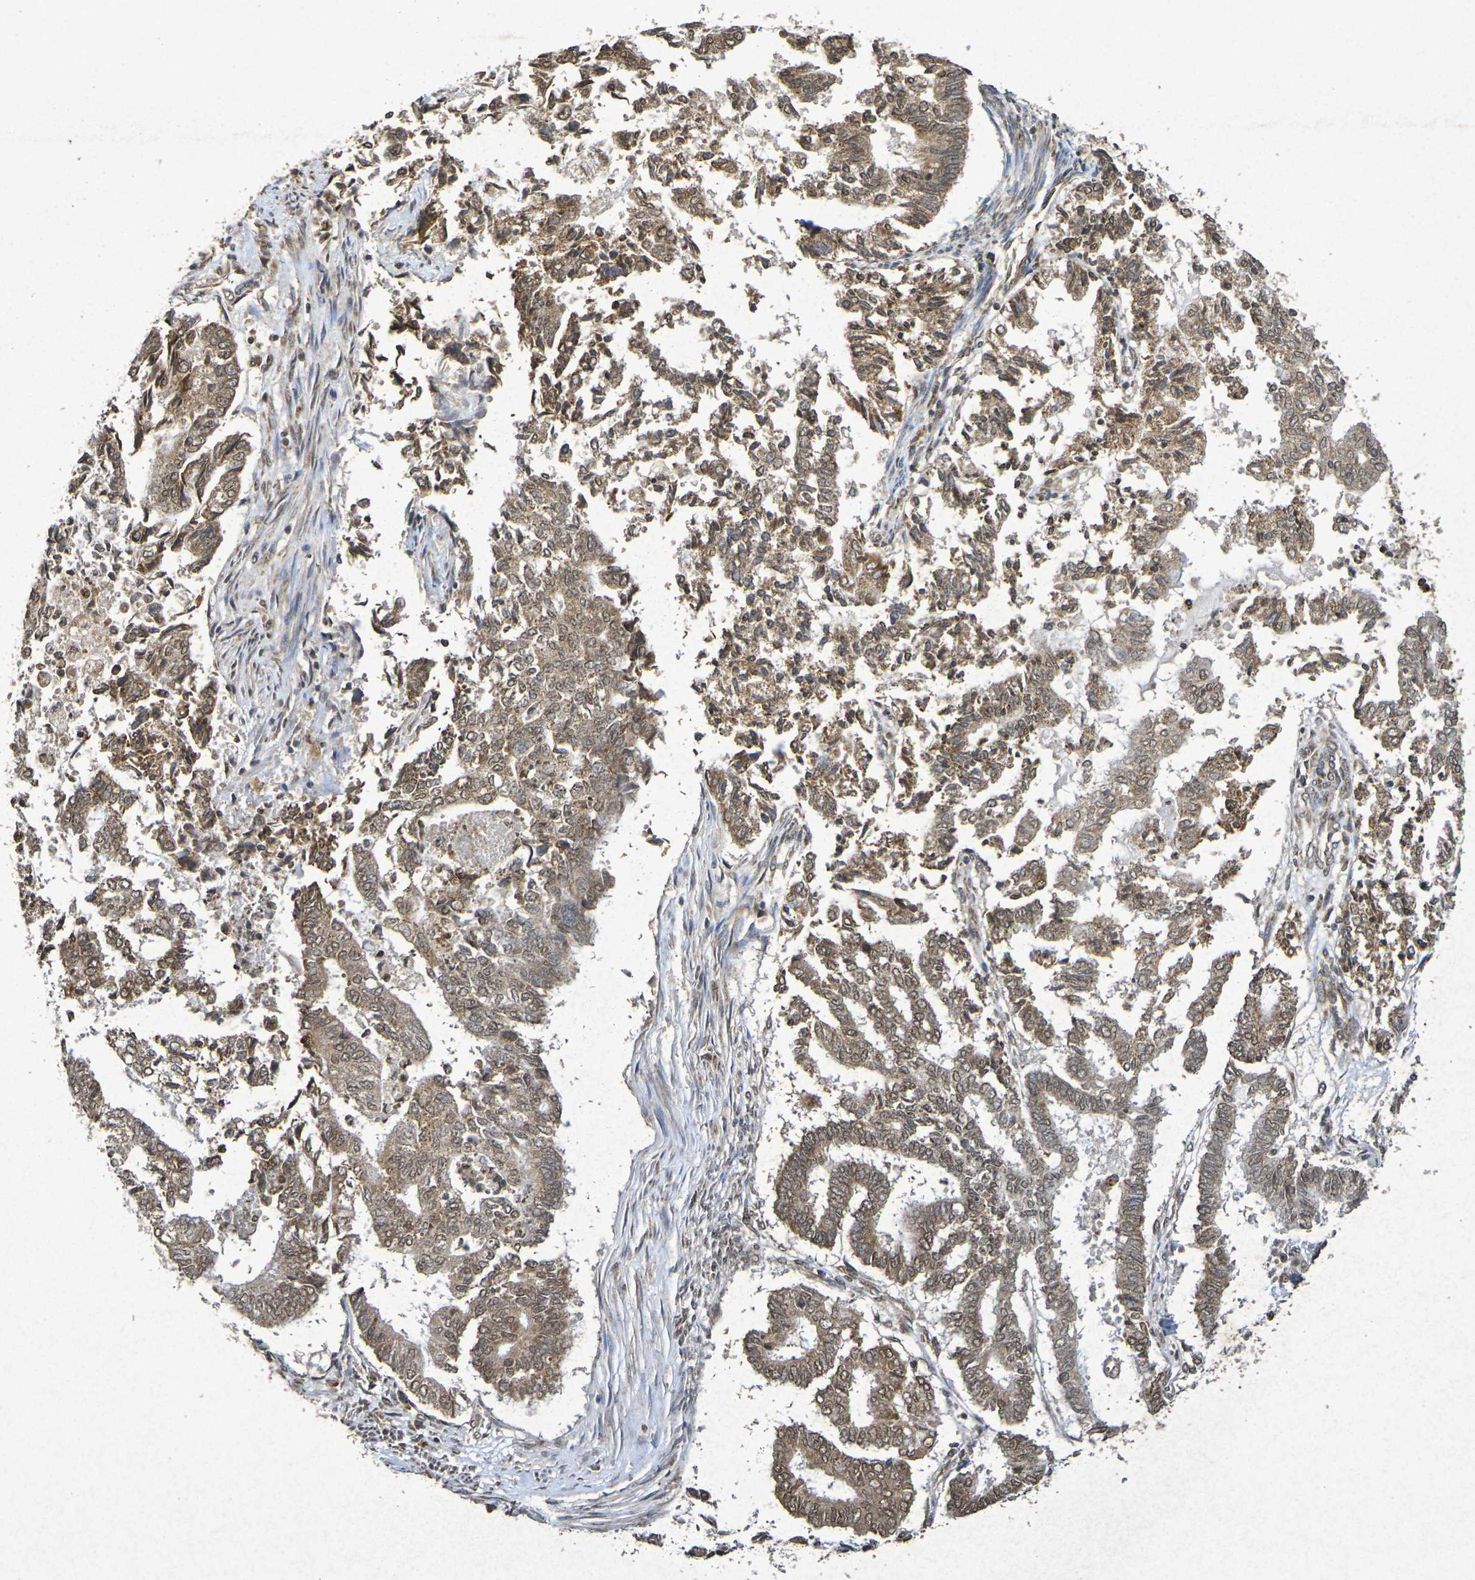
{"staining": {"intensity": "moderate", "quantity": ">75%", "location": "cytoplasmic/membranous,nuclear"}, "tissue": "endometrial cancer", "cell_type": "Tumor cells", "image_type": "cancer", "snomed": [{"axis": "morphology", "description": "Necrosis, NOS"}, {"axis": "morphology", "description": "Adenocarcinoma, NOS"}, {"axis": "topography", "description": "Endometrium"}], "caption": "IHC (DAB) staining of endometrial cancer reveals moderate cytoplasmic/membranous and nuclear protein expression in about >75% of tumor cells.", "gene": "GUCY1A2", "patient": {"sex": "female", "age": 79}}